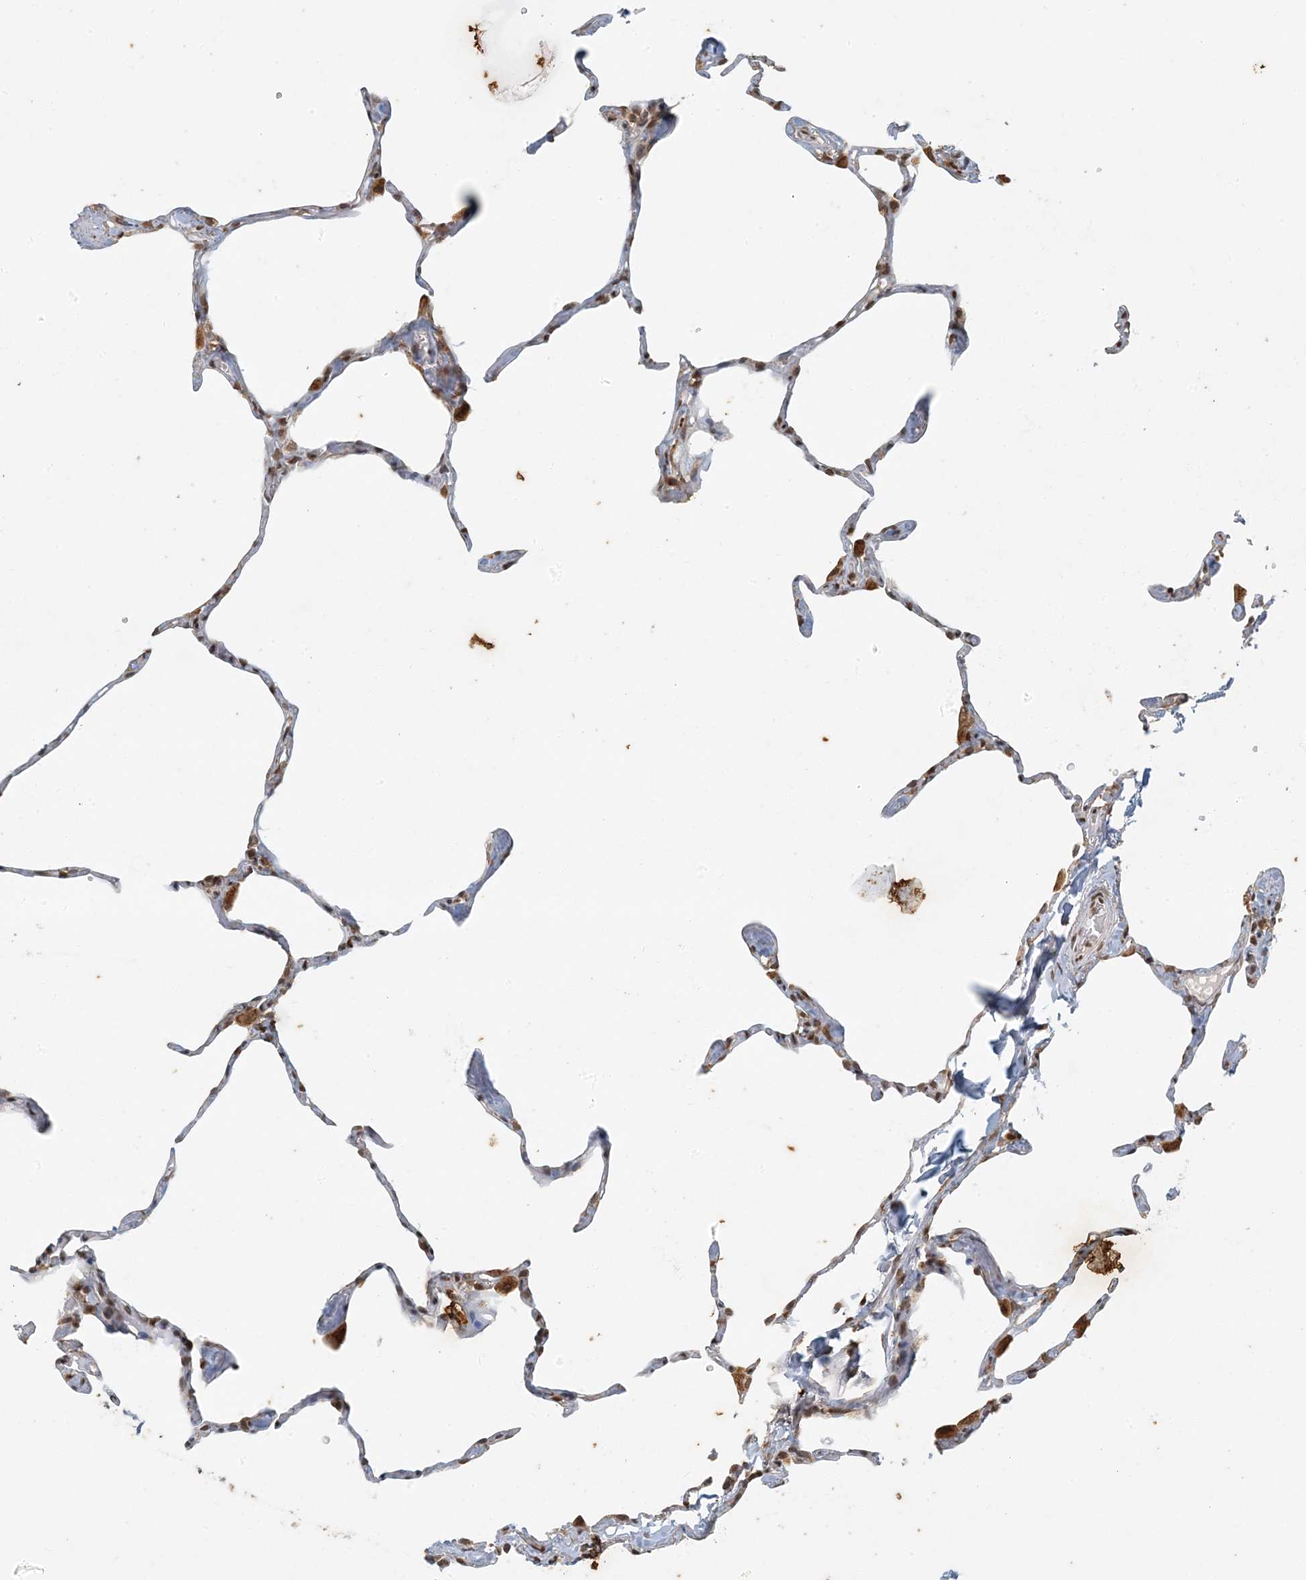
{"staining": {"intensity": "moderate", "quantity": "<25%", "location": "cytoplasmic/membranous"}, "tissue": "lung", "cell_type": "Alveolar cells", "image_type": "normal", "snomed": [{"axis": "morphology", "description": "Normal tissue, NOS"}, {"axis": "topography", "description": "Lung"}], "caption": "An image of lung stained for a protein demonstrates moderate cytoplasmic/membranous brown staining in alveolar cells. (DAB IHC, brown staining for protein, blue staining for nuclei).", "gene": "AK9", "patient": {"sex": "male", "age": 65}}